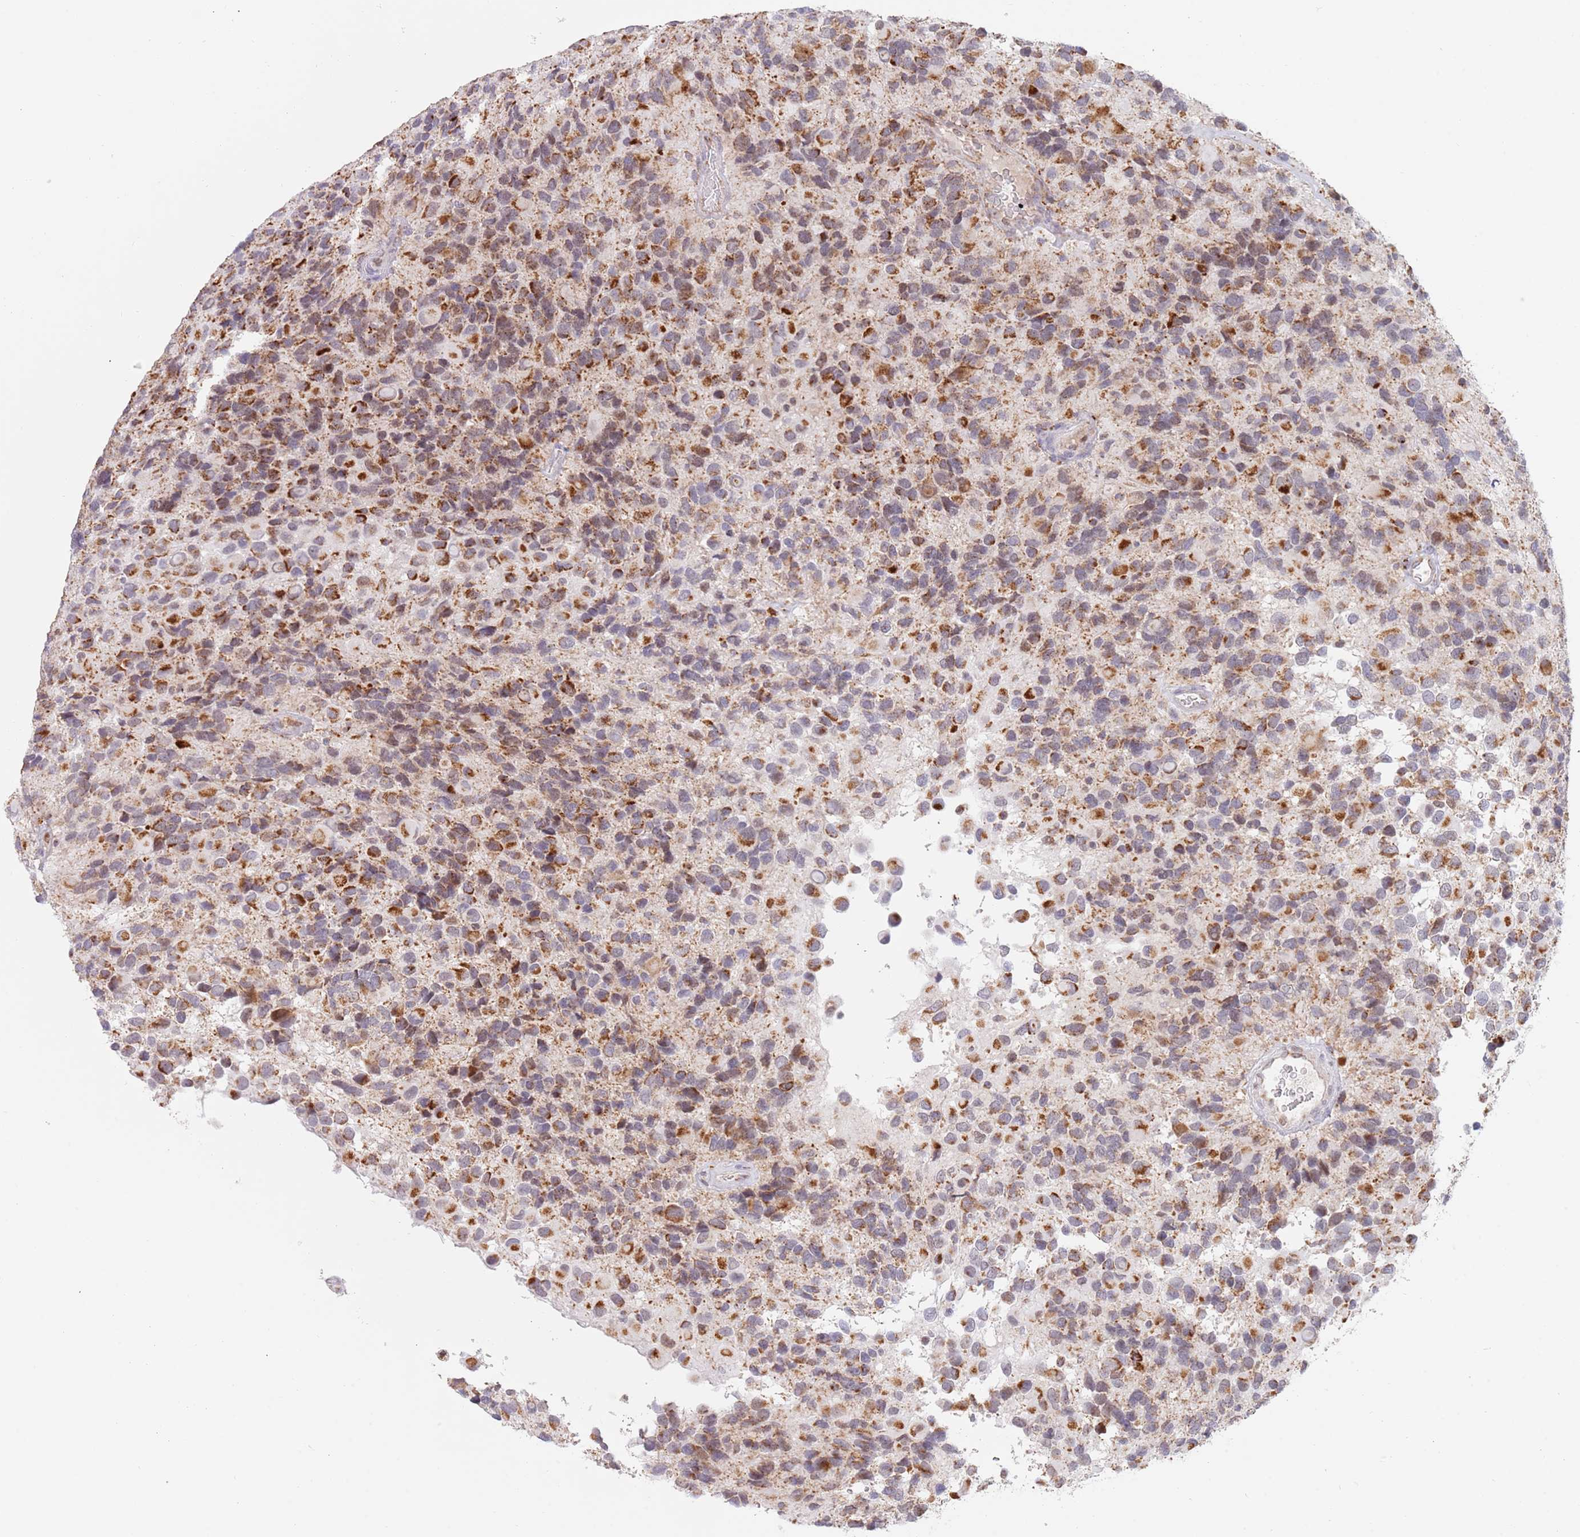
{"staining": {"intensity": "moderate", "quantity": ">75%", "location": "cytoplasmic/membranous"}, "tissue": "glioma", "cell_type": "Tumor cells", "image_type": "cancer", "snomed": [{"axis": "morphology", "description": "Glioma, malignant, High grade"}, {"axis": "topography", "description": "Brain"}], "caption": "Human malignant glioma (high-grade) stained with a protein marker exhibits moderate staining in tumor cells.", "gene": "TIMM13", "patient": {"sex": "male", "age": 77}}